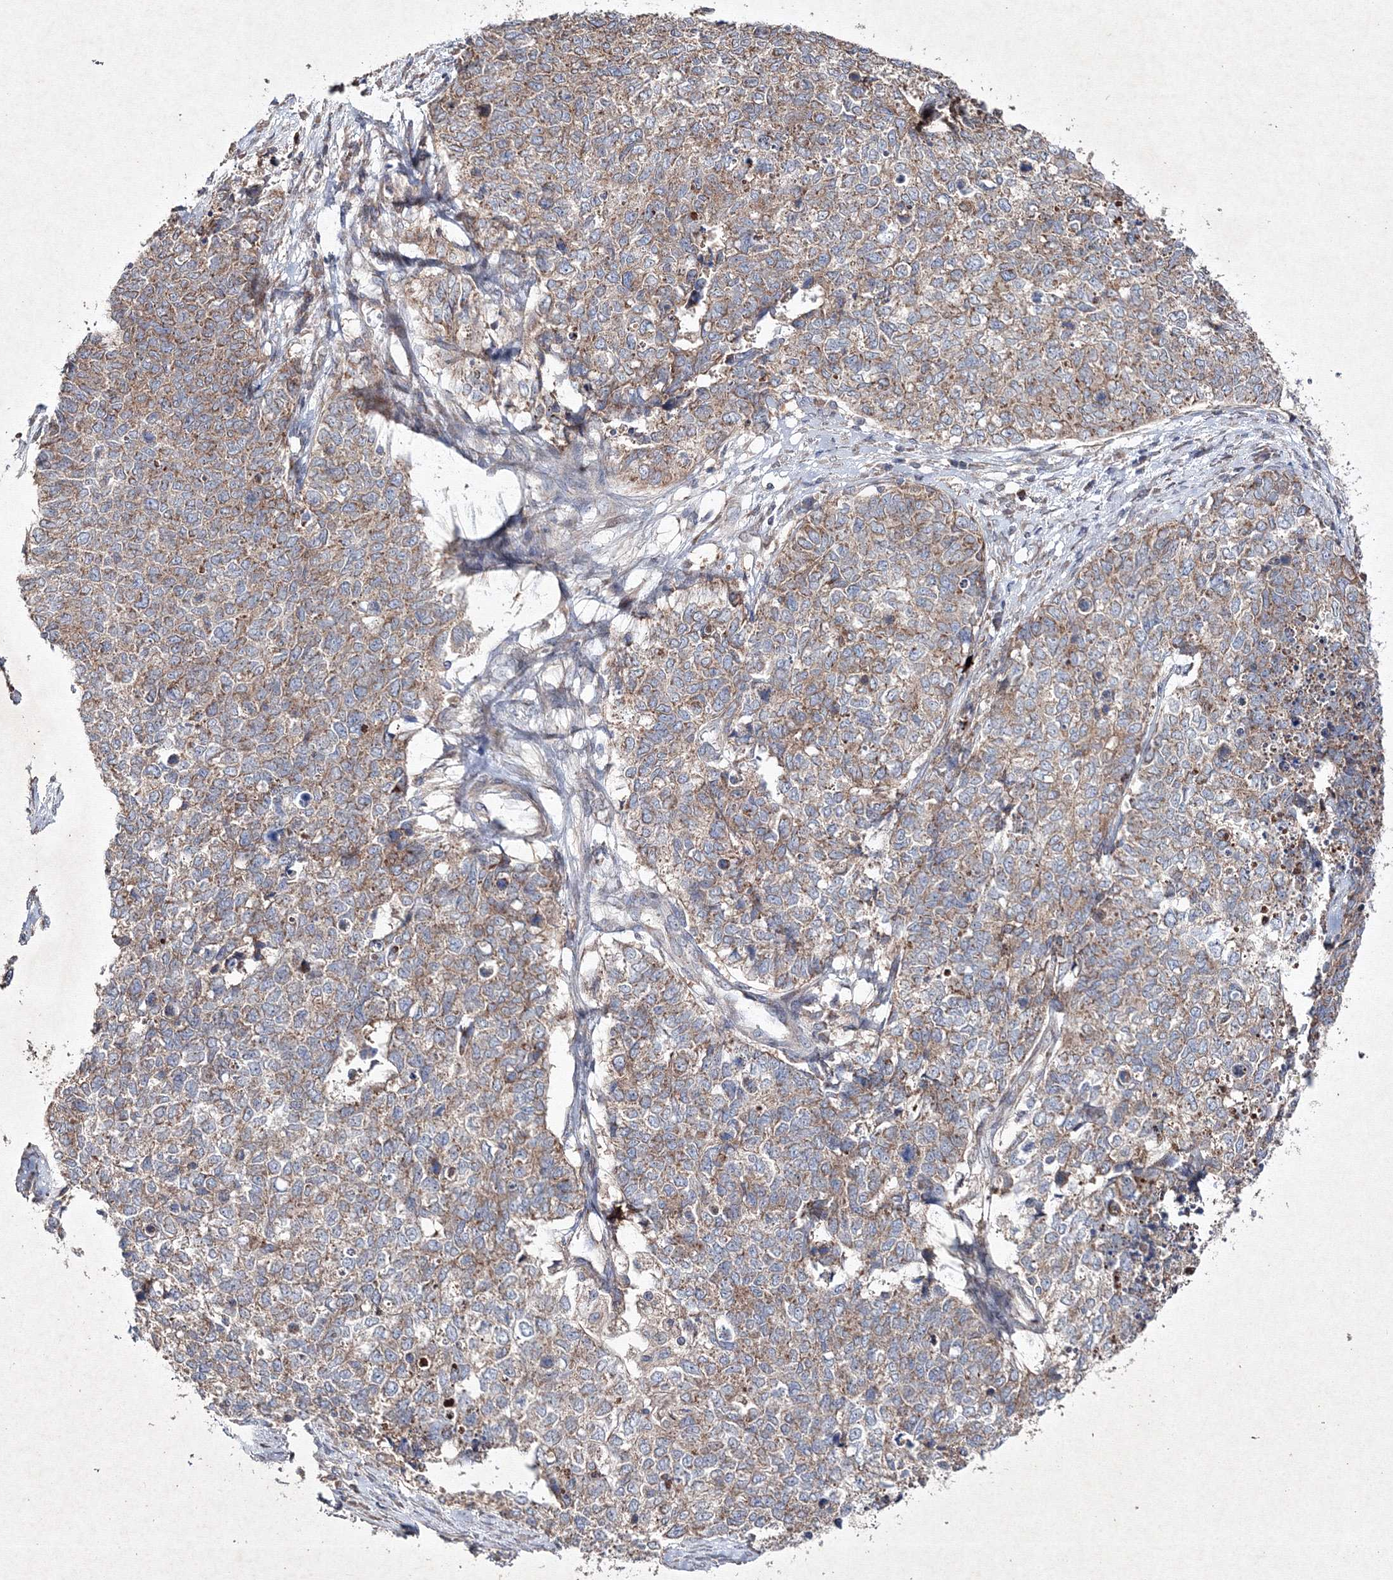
{"staining": {"intensity": "moderate", "quantity": ">75%", "location": "cytoplasmic/membranous"}, "tissue": "cervical cancer", "cell_type": "Tumor cells", "image_type": "cancer", "snomed": [{"axis": "morphology", "description": "Squamous cell carcinoma, NOS"}, {"axis": "topography", "description": "Cervix"}], "caption": "Immunohistochemical staining of human cervical squamous cell carcinoma shows moderate cytoplasmic/membranous protein positivity in about >75% of tumor cells.", "gene": "GFM1", "patient": {"sex": "female", "age": 63}}